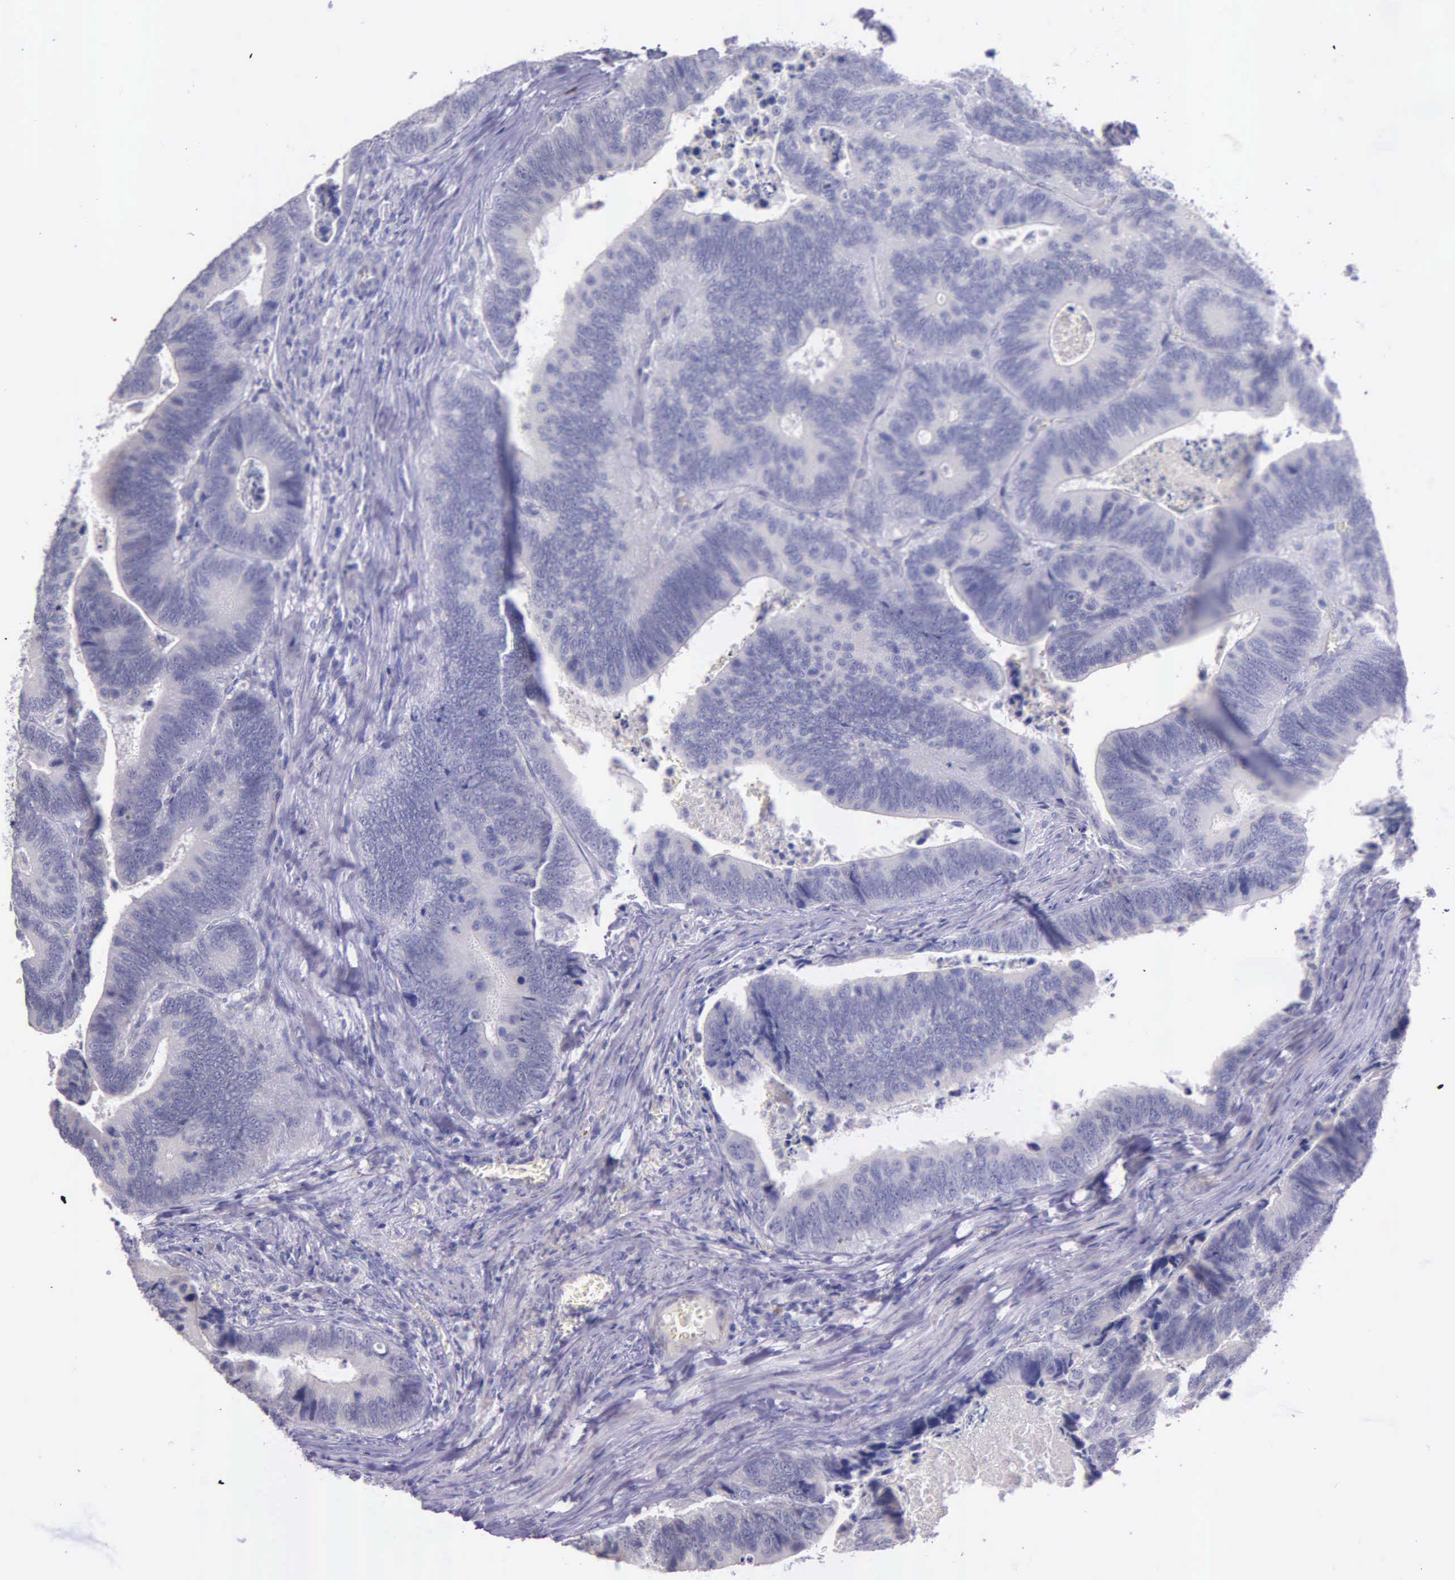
{"staining": {"intensity": "negative", "quantity": "none", "location": "none"}, "tissue": "colorectal cancer", "cell_type": "Tumor cells", "image_type": "cancer", "snomed": [{"axis": "morphology", "description": "Adenocarcinoma, NOS"}, {"axis": "topography", "description": "Colon"}], "caption": "There is no significant staining in tumor cells of colorectal adenocarcinoma.", "gene": "THSD7A", "patient": {"sex": "male", "age": 72}}